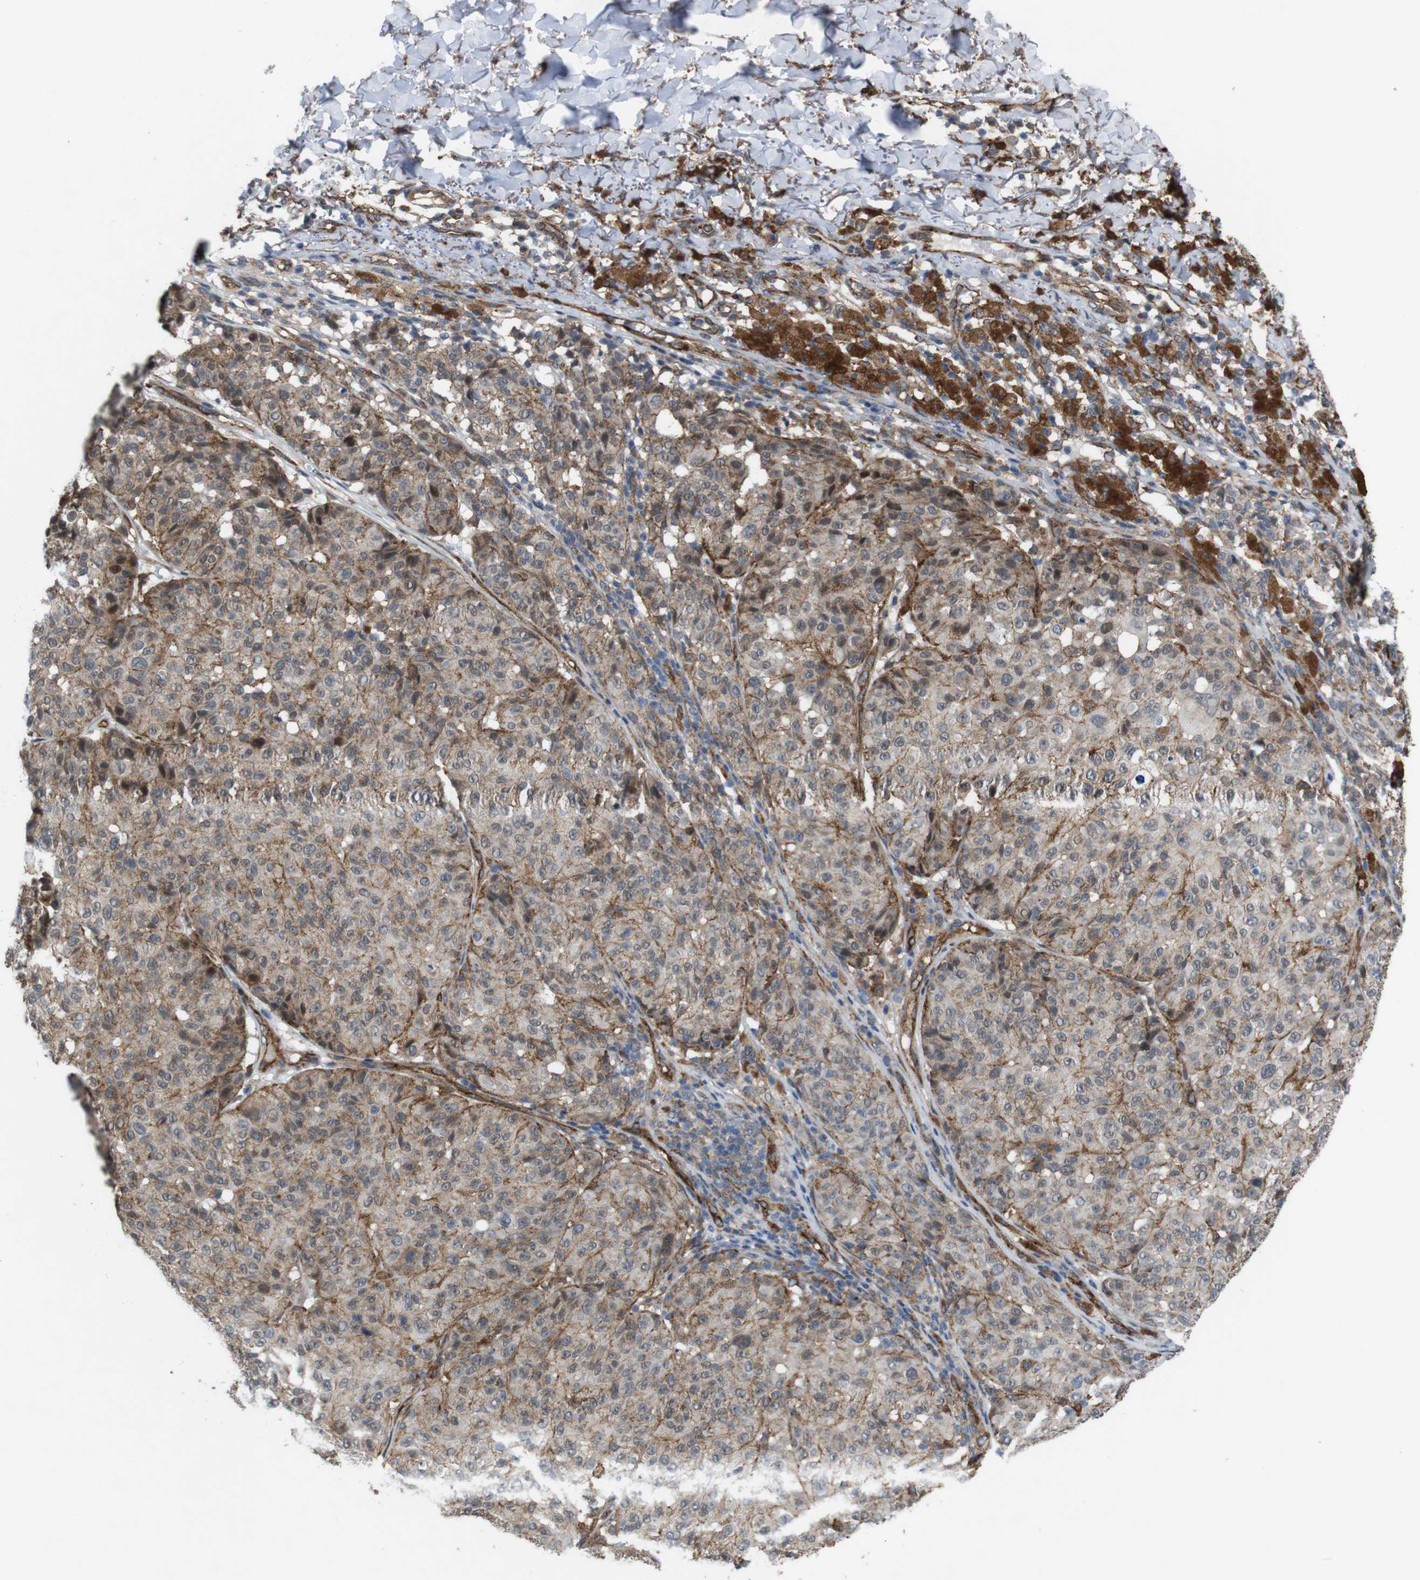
{"staining": {"intensity": "moderate", "quantity": ">75%", "location": "cytoplasmic/membranous"}, "tissue": "melanoma", "cell_type": "Tumor cells", "image_type": "cancer", "snomed": [{"axis": "morphology", "description": "Malignant melanoma, NOS"}, {"axis": "topography", "description": "Skin"}], "caption": "Moderate cytoplasmic/membranous protein expression is appreciated in approximately >75% of tumor cells in melanoma. The protein of interest is shown in brown color, while the nuclei are stained blue.", "gene": "PTGER4", "patient": {"sex": "female", "age": 46}}